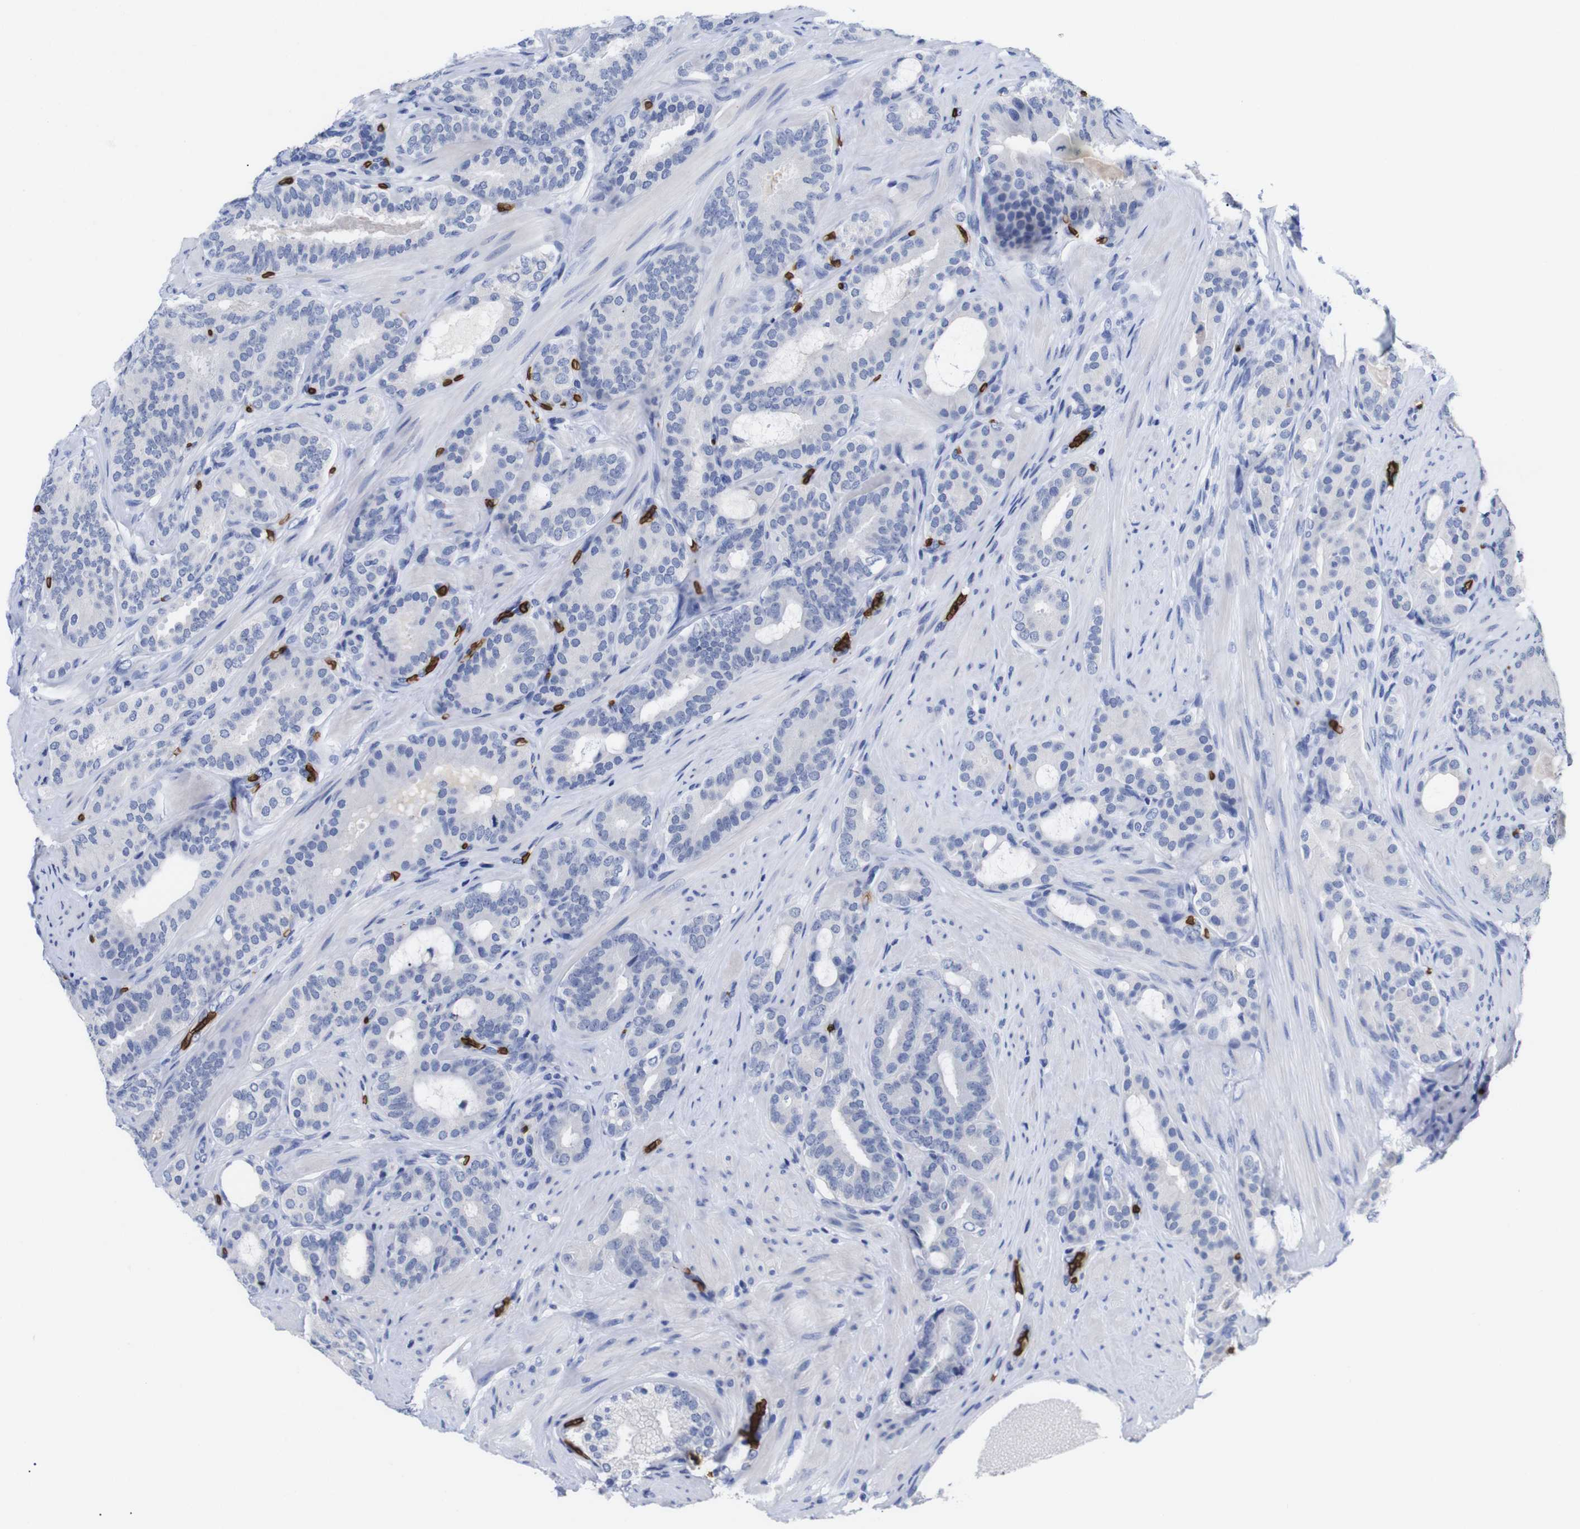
{"staining": {"intensity": "negative", "quantity": "none", "location": "none"}, "tissue": "prostate cancer", "cell_type": "Tumor cells", "image_type": "cancer", "snomed": [{"axis": "morphology", "description": "Adenocarcinoma, Low grade"}, {"axis": "topography", "description": "Prostate"}], "caption": "The immunohistochemistry (IHC) micrograph has no significant staining in tumor cells of prostate cancer (low-grade adenocarcinoma) tissue. (DAB (3,3'-diaminobenzidine) immunohistochemistry with hematoxylin counter stain).", "gene": "S1PR2", "patient": {"sex": "male", "age": 63}}